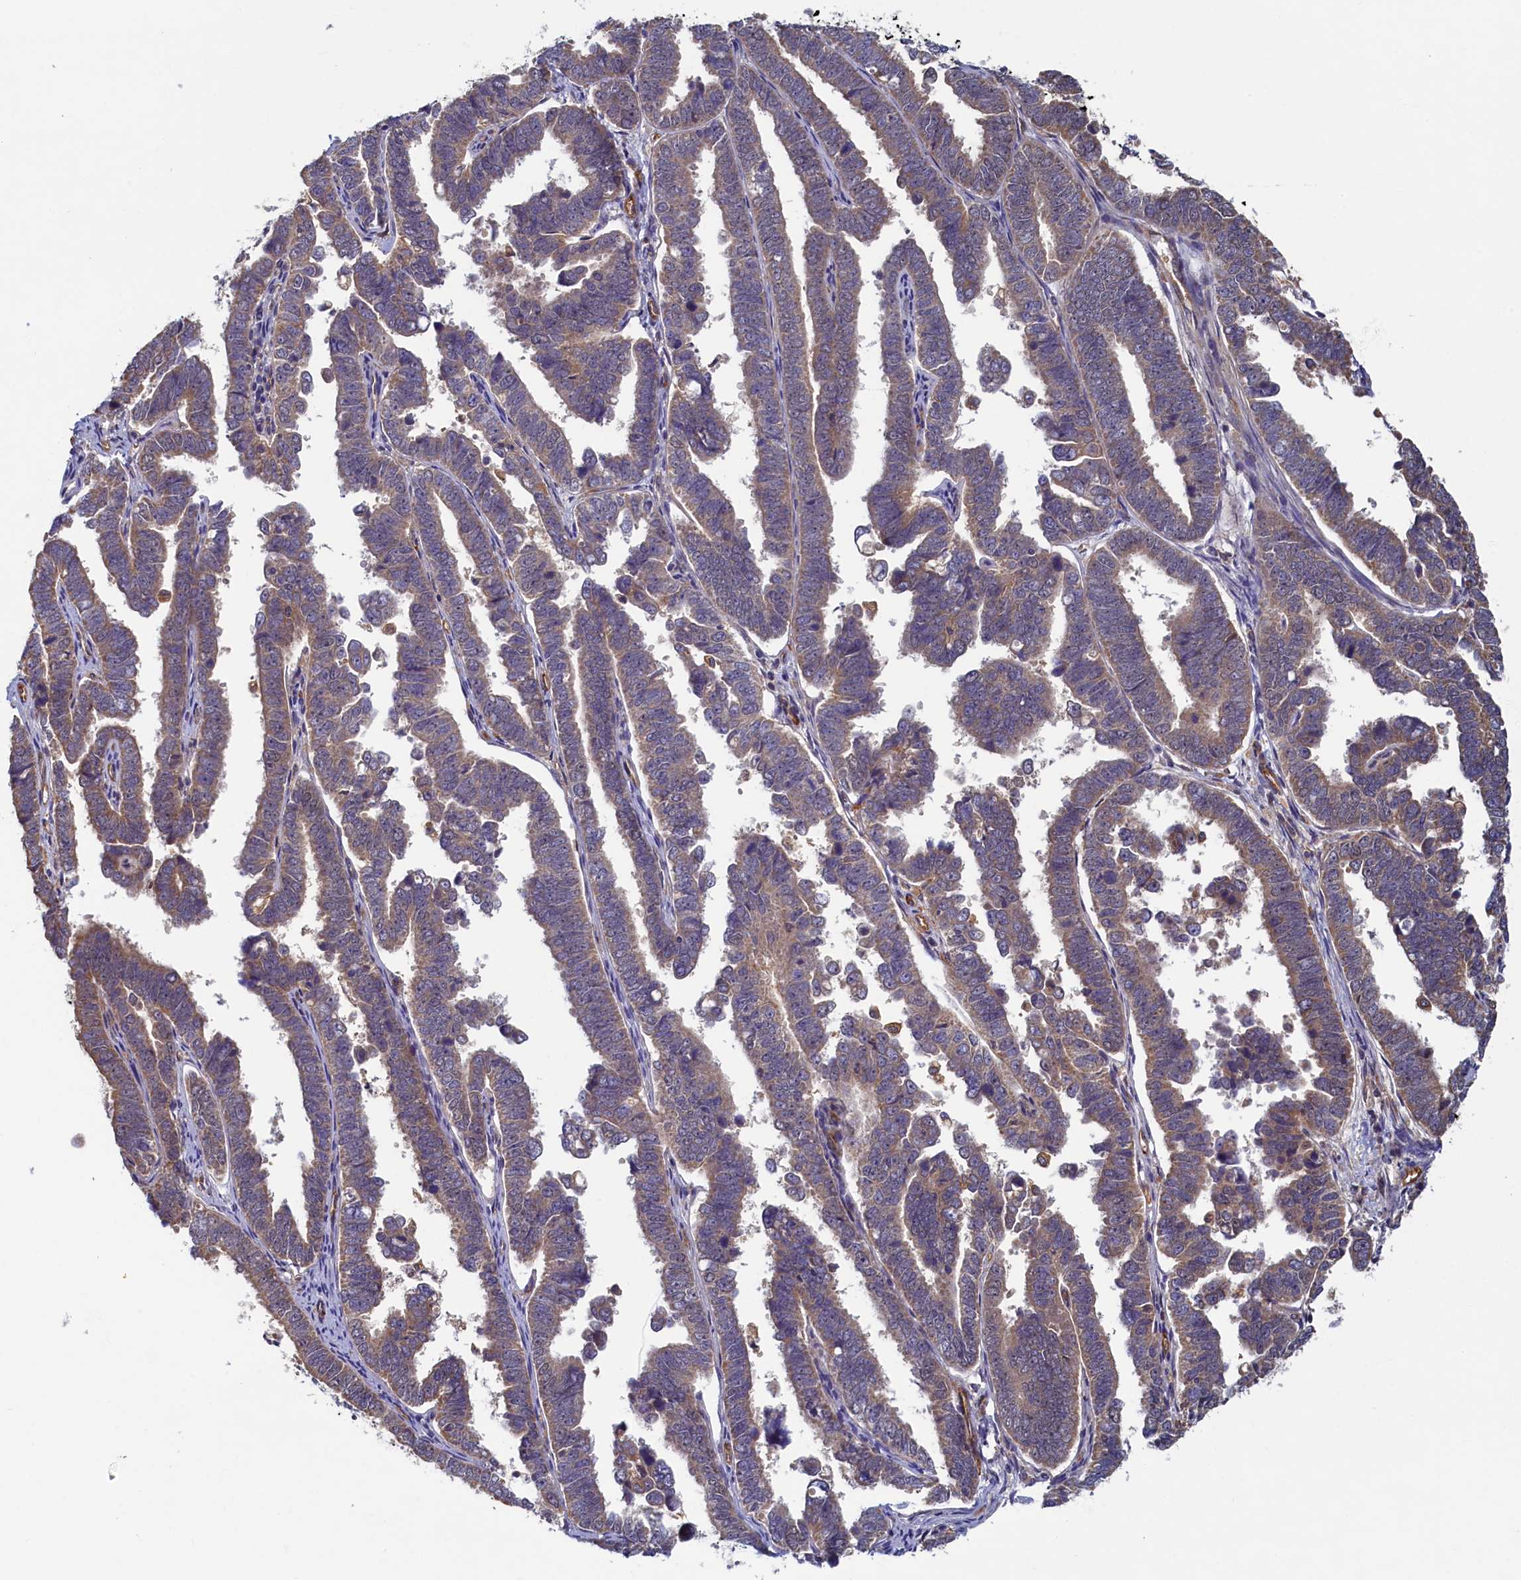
{"staining": {"intensity": "moderate", "quantity": ">75%", "location": "cytoplasmic/membranous"}, "tissue": "endometrial cancer", "cell_type": "Tumor cells", "image_type": "cancer", "snomed": [{"axis": "morphology", "description": "Adenocarcinoma, NOS"}, {"axis": "topography", "description": "Endometrium"}], "caption": "Immunohistochemistry of human adenocarcinoma (endometrial) demonstrates medium levels of moderate cytoplasmic/membranous expression in about >75% of tumor cells.", "gene": "STX12", "patient": {"sex": "female", "age": 75}}